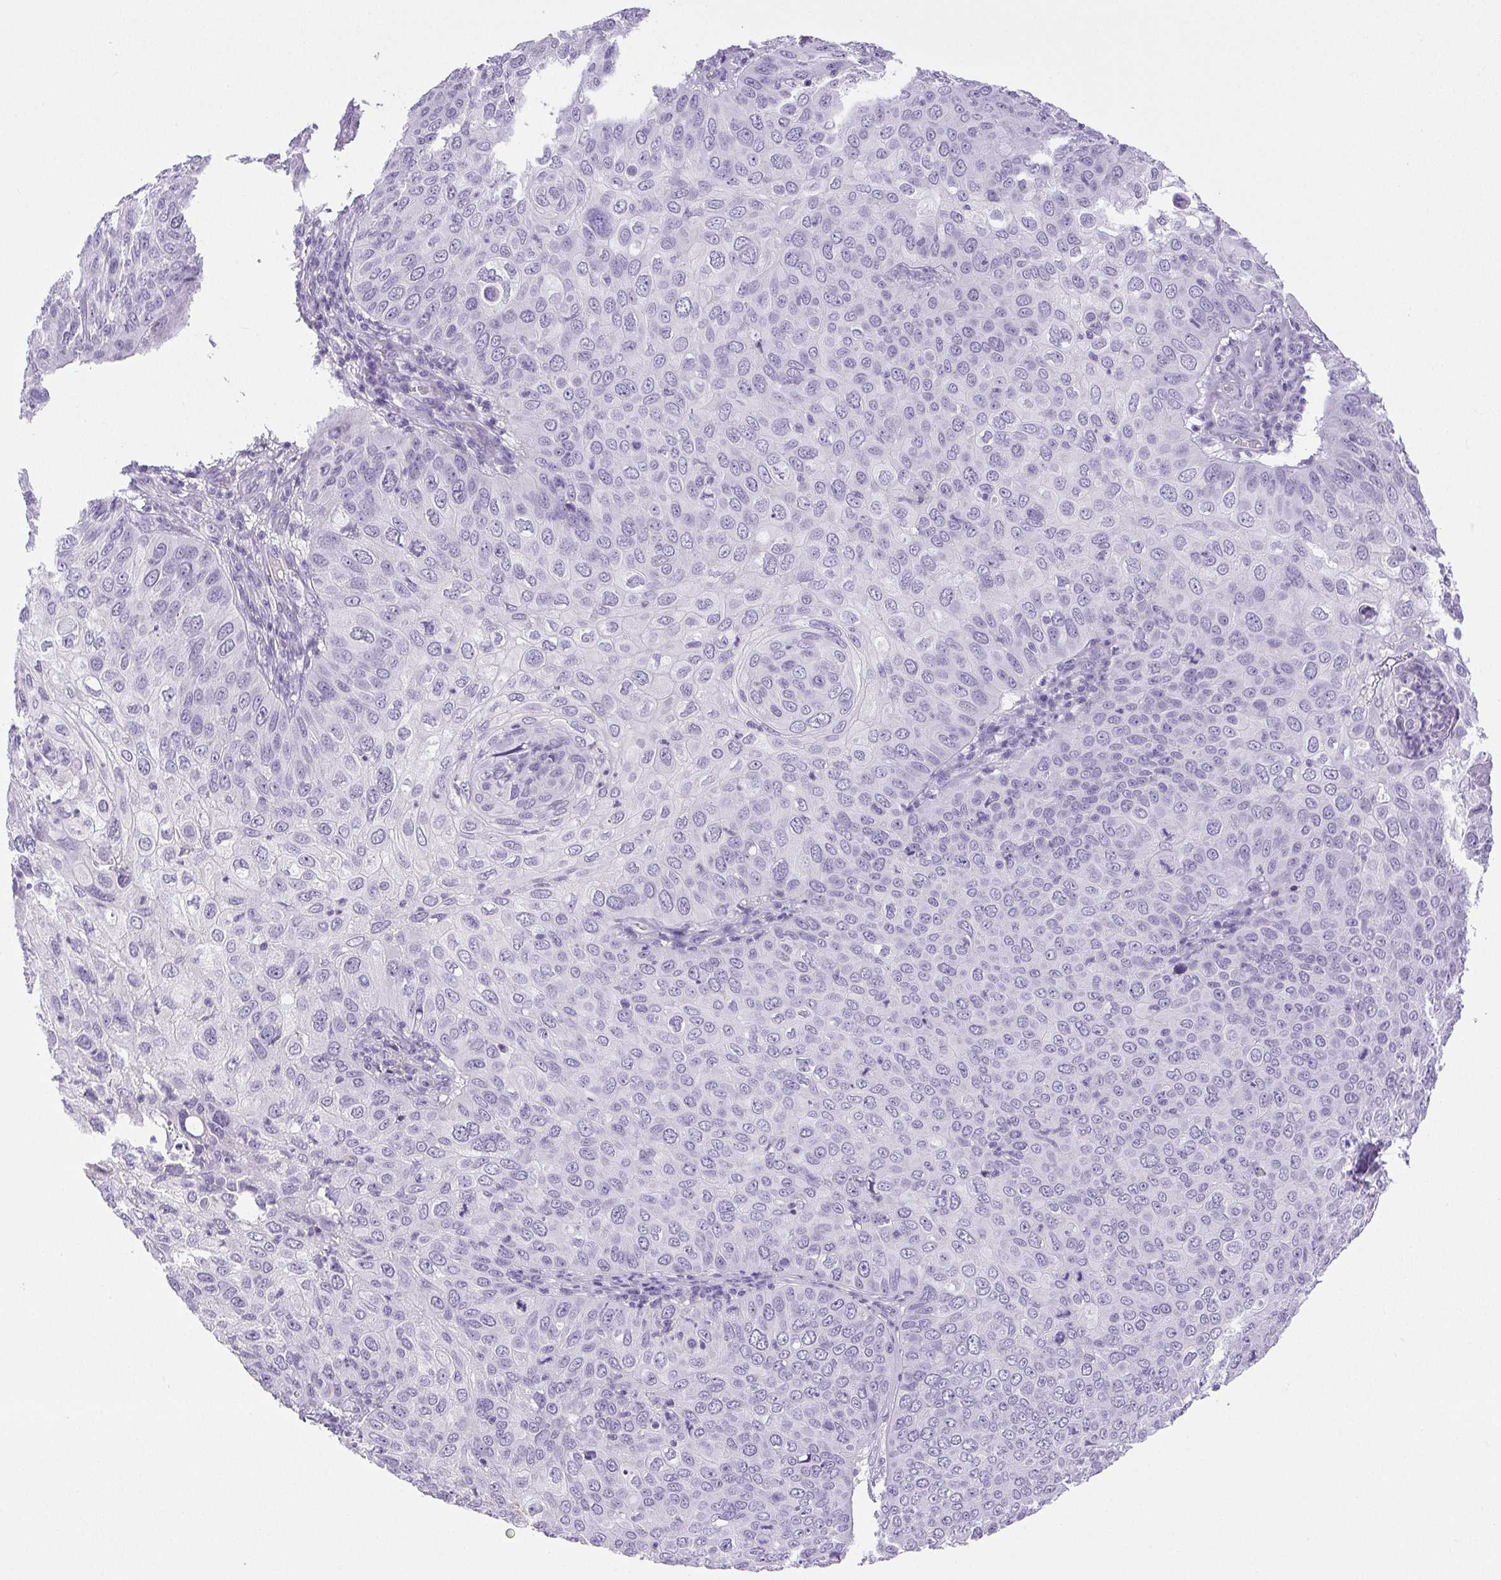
{"staining": {"intensity": "negative", "quantity": "none", "location": "none"}, "tissue": "skin cancer", "cell_type": "Tumor cells", "image_type": "cancer", "snomed": [{"axis": "morphology", "description": "Squamous cell carcinoma, NOS"}, {"axis": "topography", "description": "Skin"}], "caption": "A high-resolution photomicrograph shows immunohistochemistry (IHC) staining of skin squamous cell carcinoma, which exhibits no significant positivity in tumor cells. (DAB (3,3'-diaminobenzidine) immunohistochemistry (IHC), high magnification).", "gene": "HLA-G", "patient": {"sex": "male", "age": 87}}